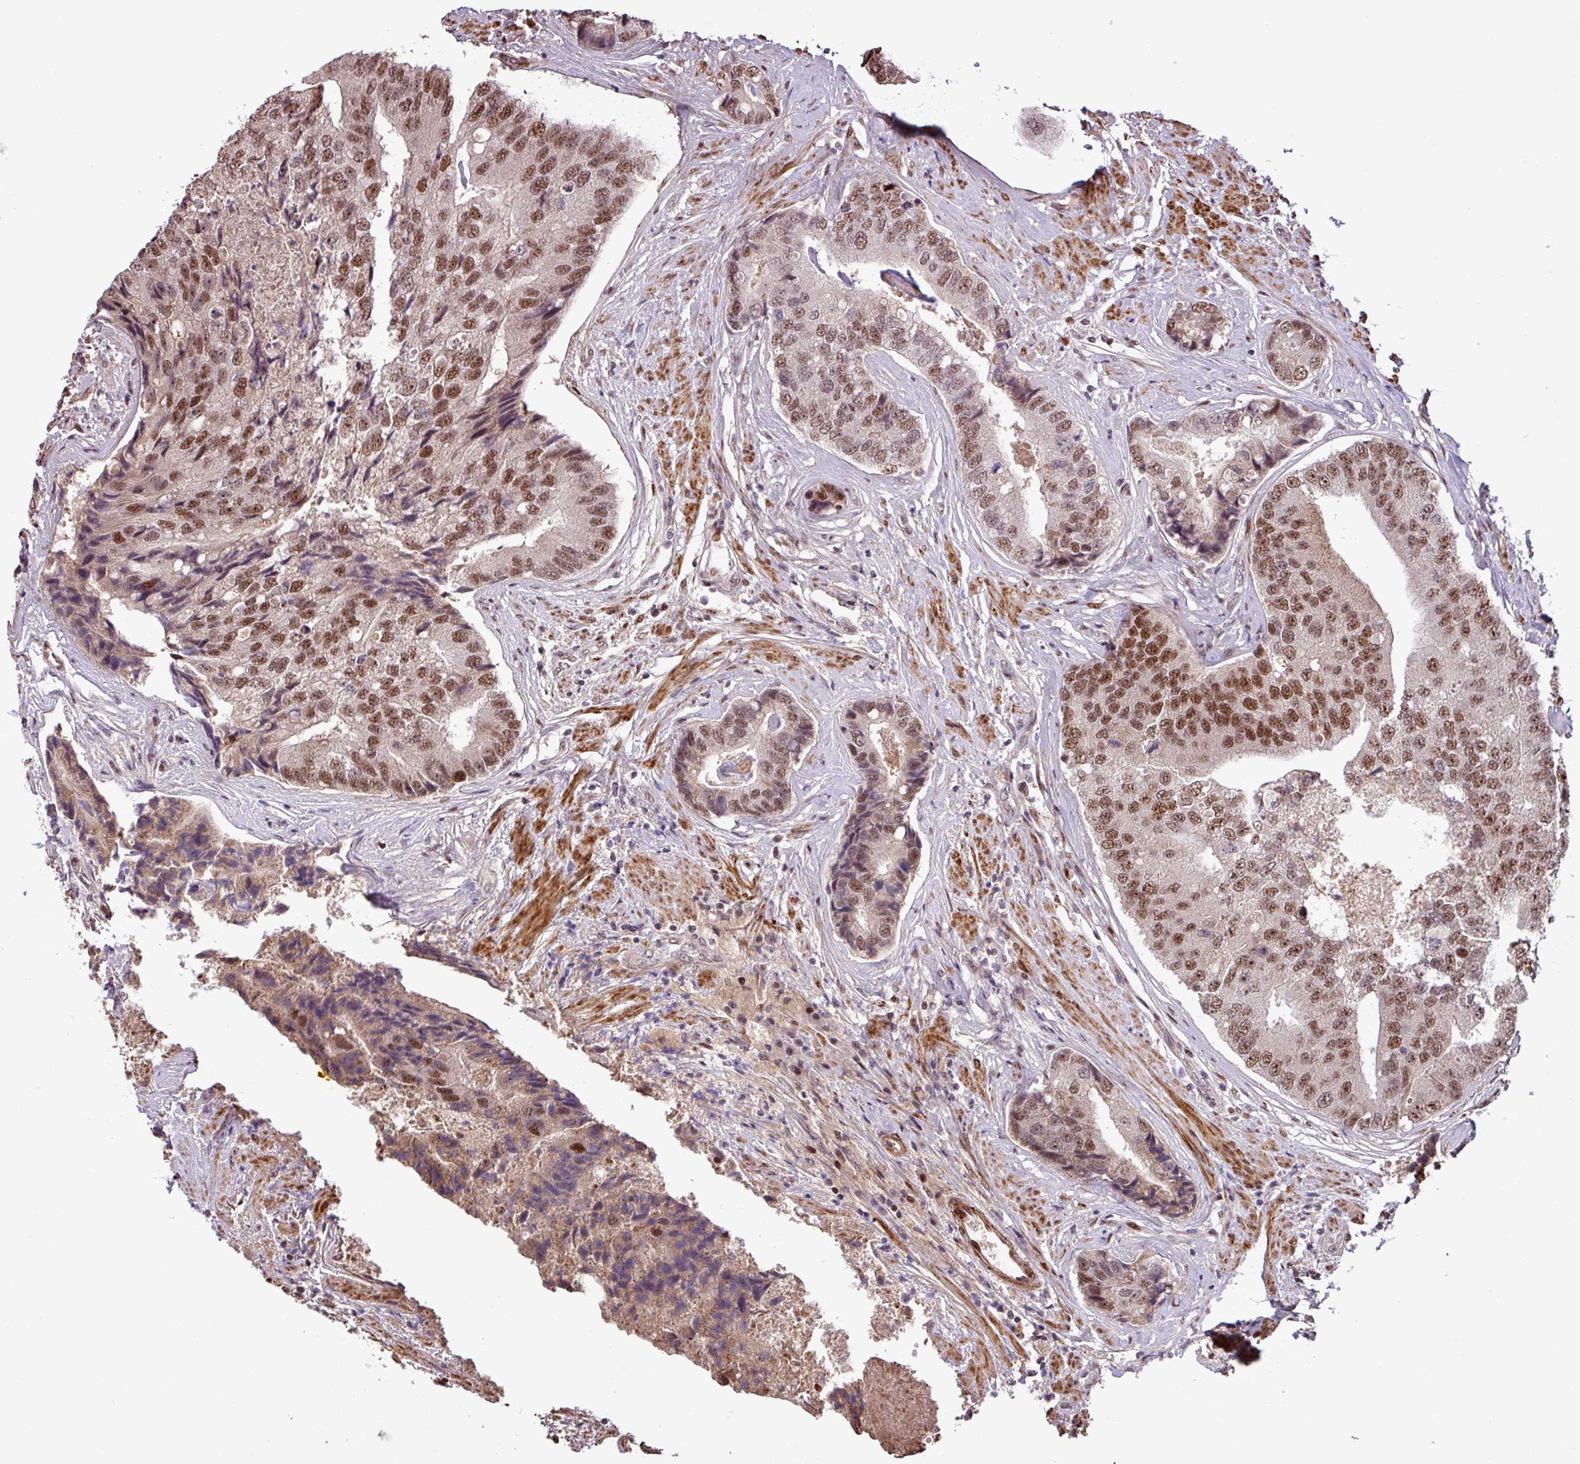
{"staining": {"intensity": "moderate", "quantity": ">75%", "location": "nuclear"}, "tissue": "prostate cancer", "cell_type": "Tumor cells", "image_type": "cancer", "snomed": [{"axis": "morphology", "description": "Adenocarcinoma, High grade"}, {"axis": "topography", "description": "Prostate"}], "caption": "Moderate nuclear staining is identified in about >75% of tumor cells in prostate cancer.", "gene": "SLC22A24", "patient": {"sex": "male", "age": 70}}